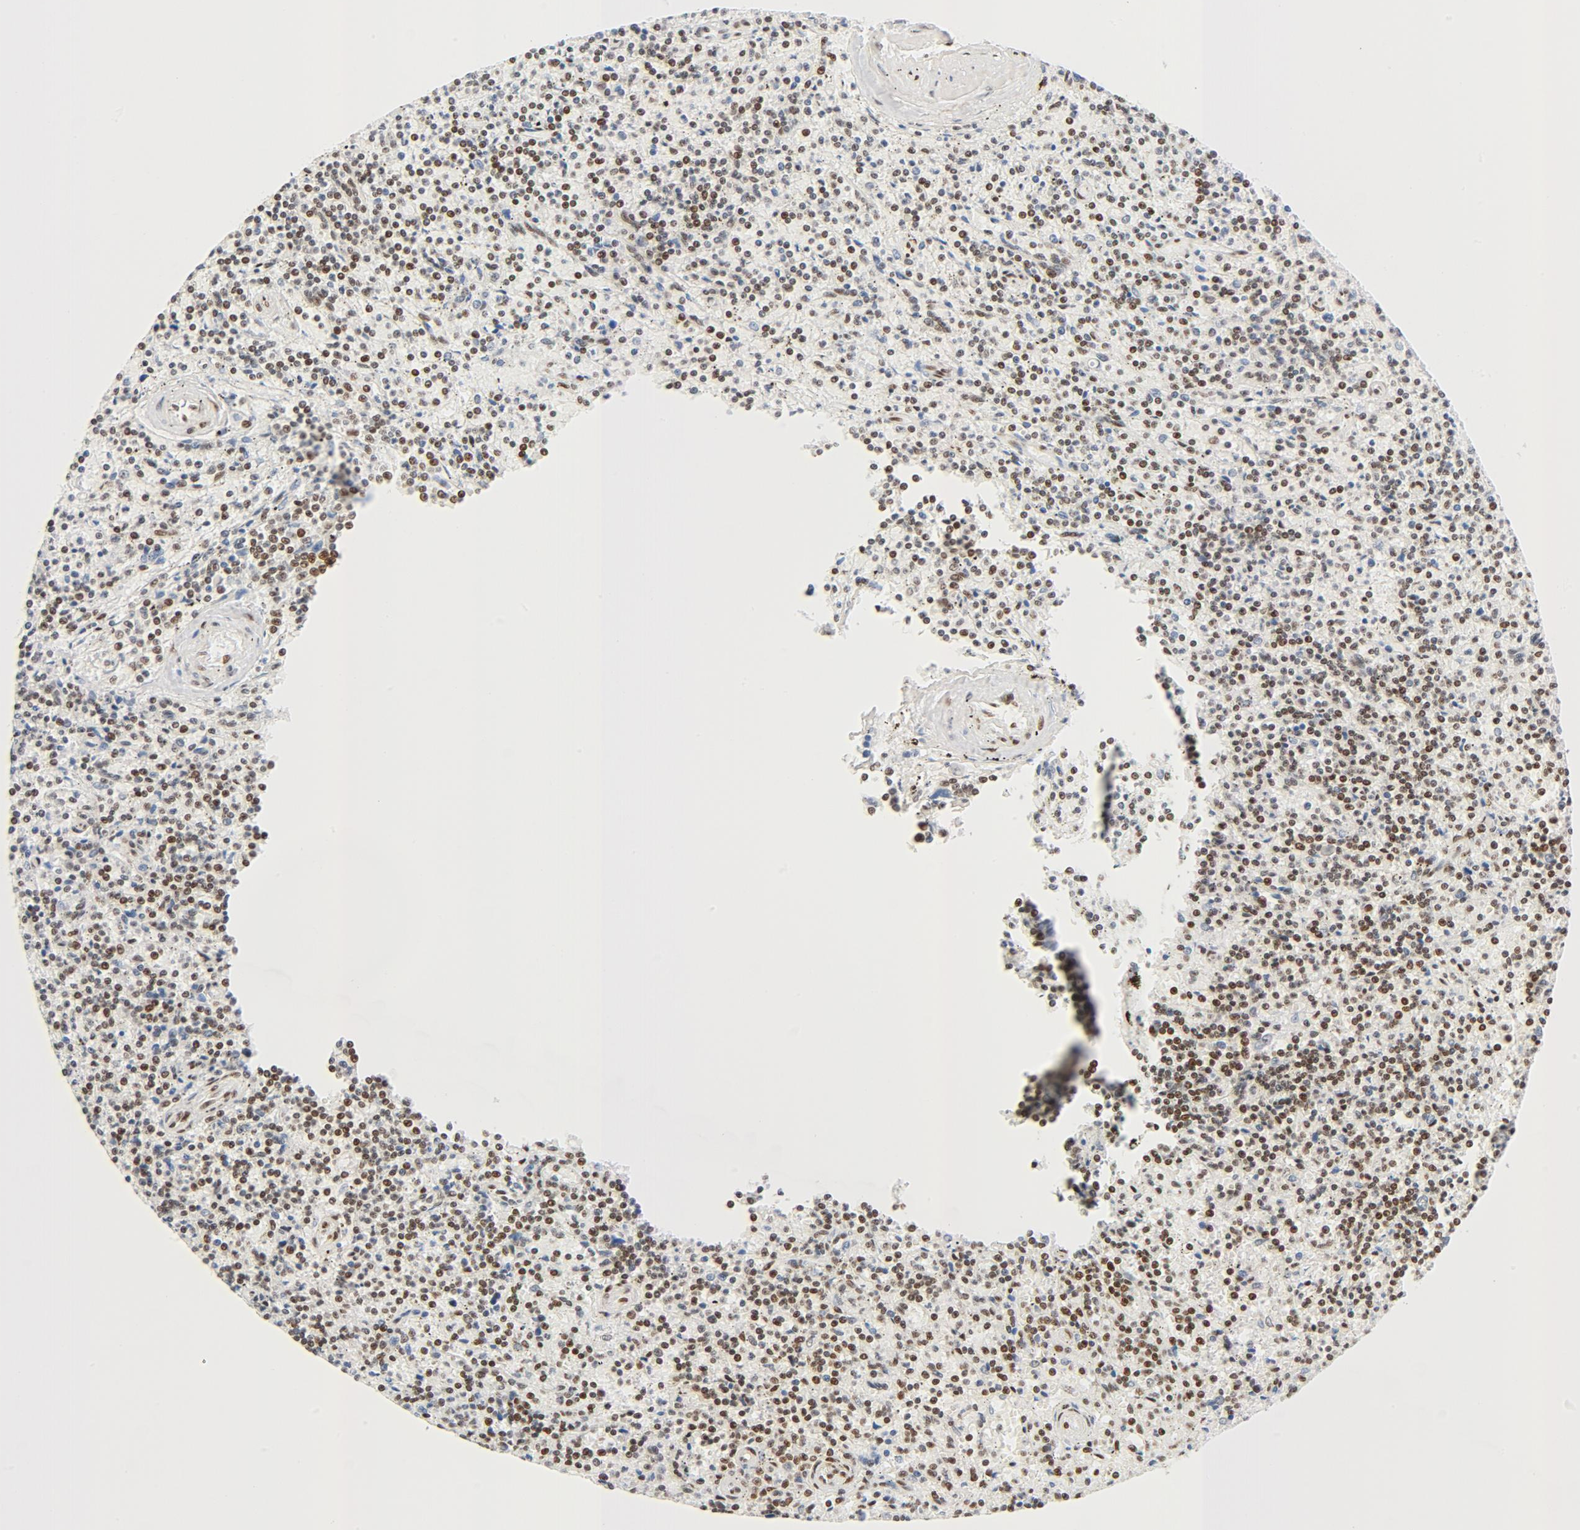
{"staining": {"intensity": "moderate", "quantity": ">75%", "location": "nuclear"}, "tissue": "lymphoma", "cell_type": "Tumor cells", "image_type": "cancer", "snomed": [{"axis": "morphology", "description": "Malignant lymphoma, non-Hodgkin's type, Low grade"}, {"axis": "topography", "description": "Spleen"}], "caption": "Brown immunohistochemical staining in human lymphoma exhibits moderate nuclear expression in approximately >75% of tumor cells.", "gene": "CTBP1", "patient": {"sex": "male", "age": 73}}